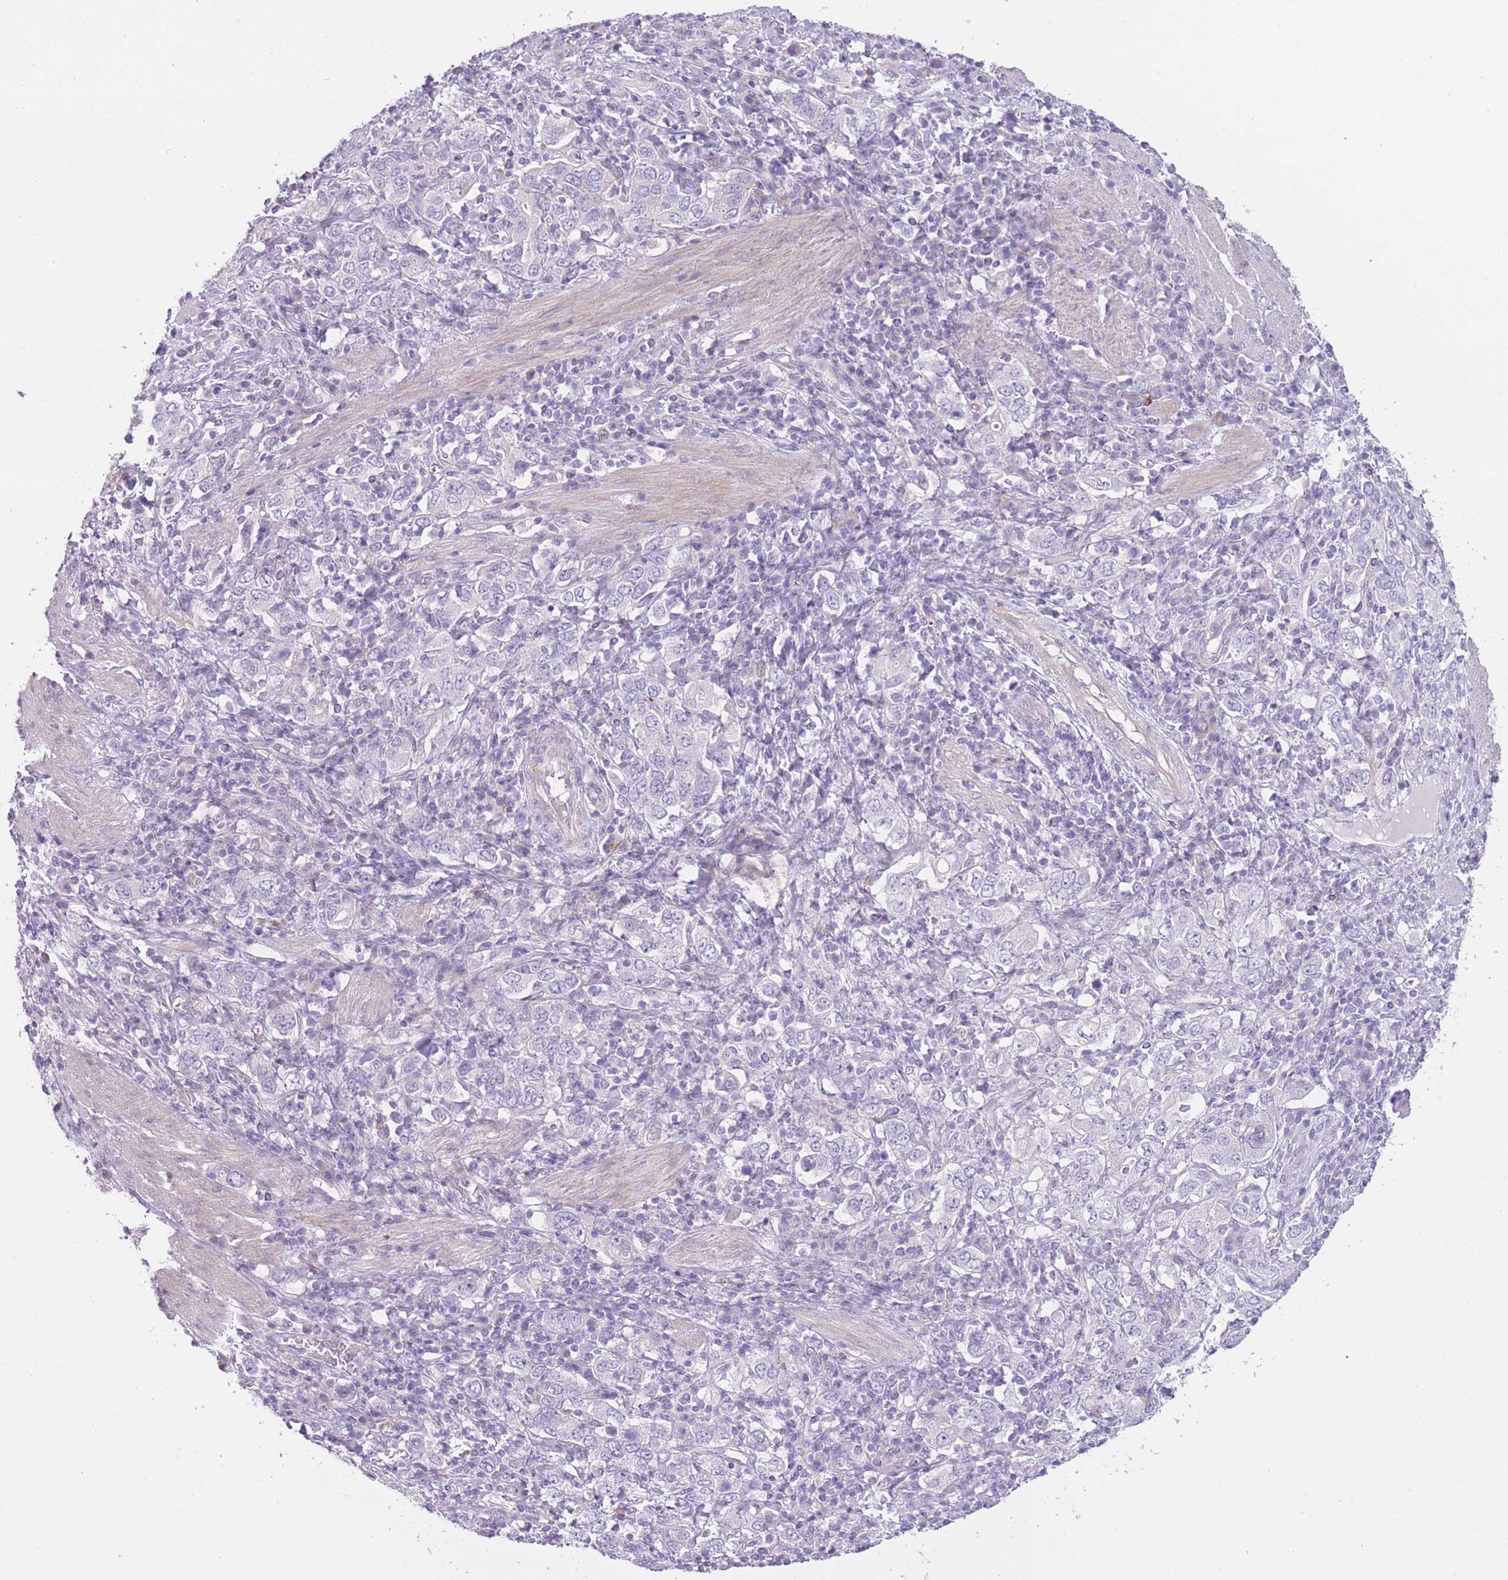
{"staining": {"intensity": "negative", "quantity": "none", "location": "none"}, "tissue": "stomach cancer", "cell_type": "Tumor cells", "image_type": "cancer", "snomed": [{"axis": "morphology", "description": "Adenocarcinoma, NOS"}, {"axis": "topography", "description": "Stomach, upper"}, {"axis": "topography", "description": "Stomach"}], "caption": "Tumor cells are negative for brown protein staining in stomach adenocarcinoma.", "gene": "IMPG1", "patient": {"sex": "male", "age": 62}}